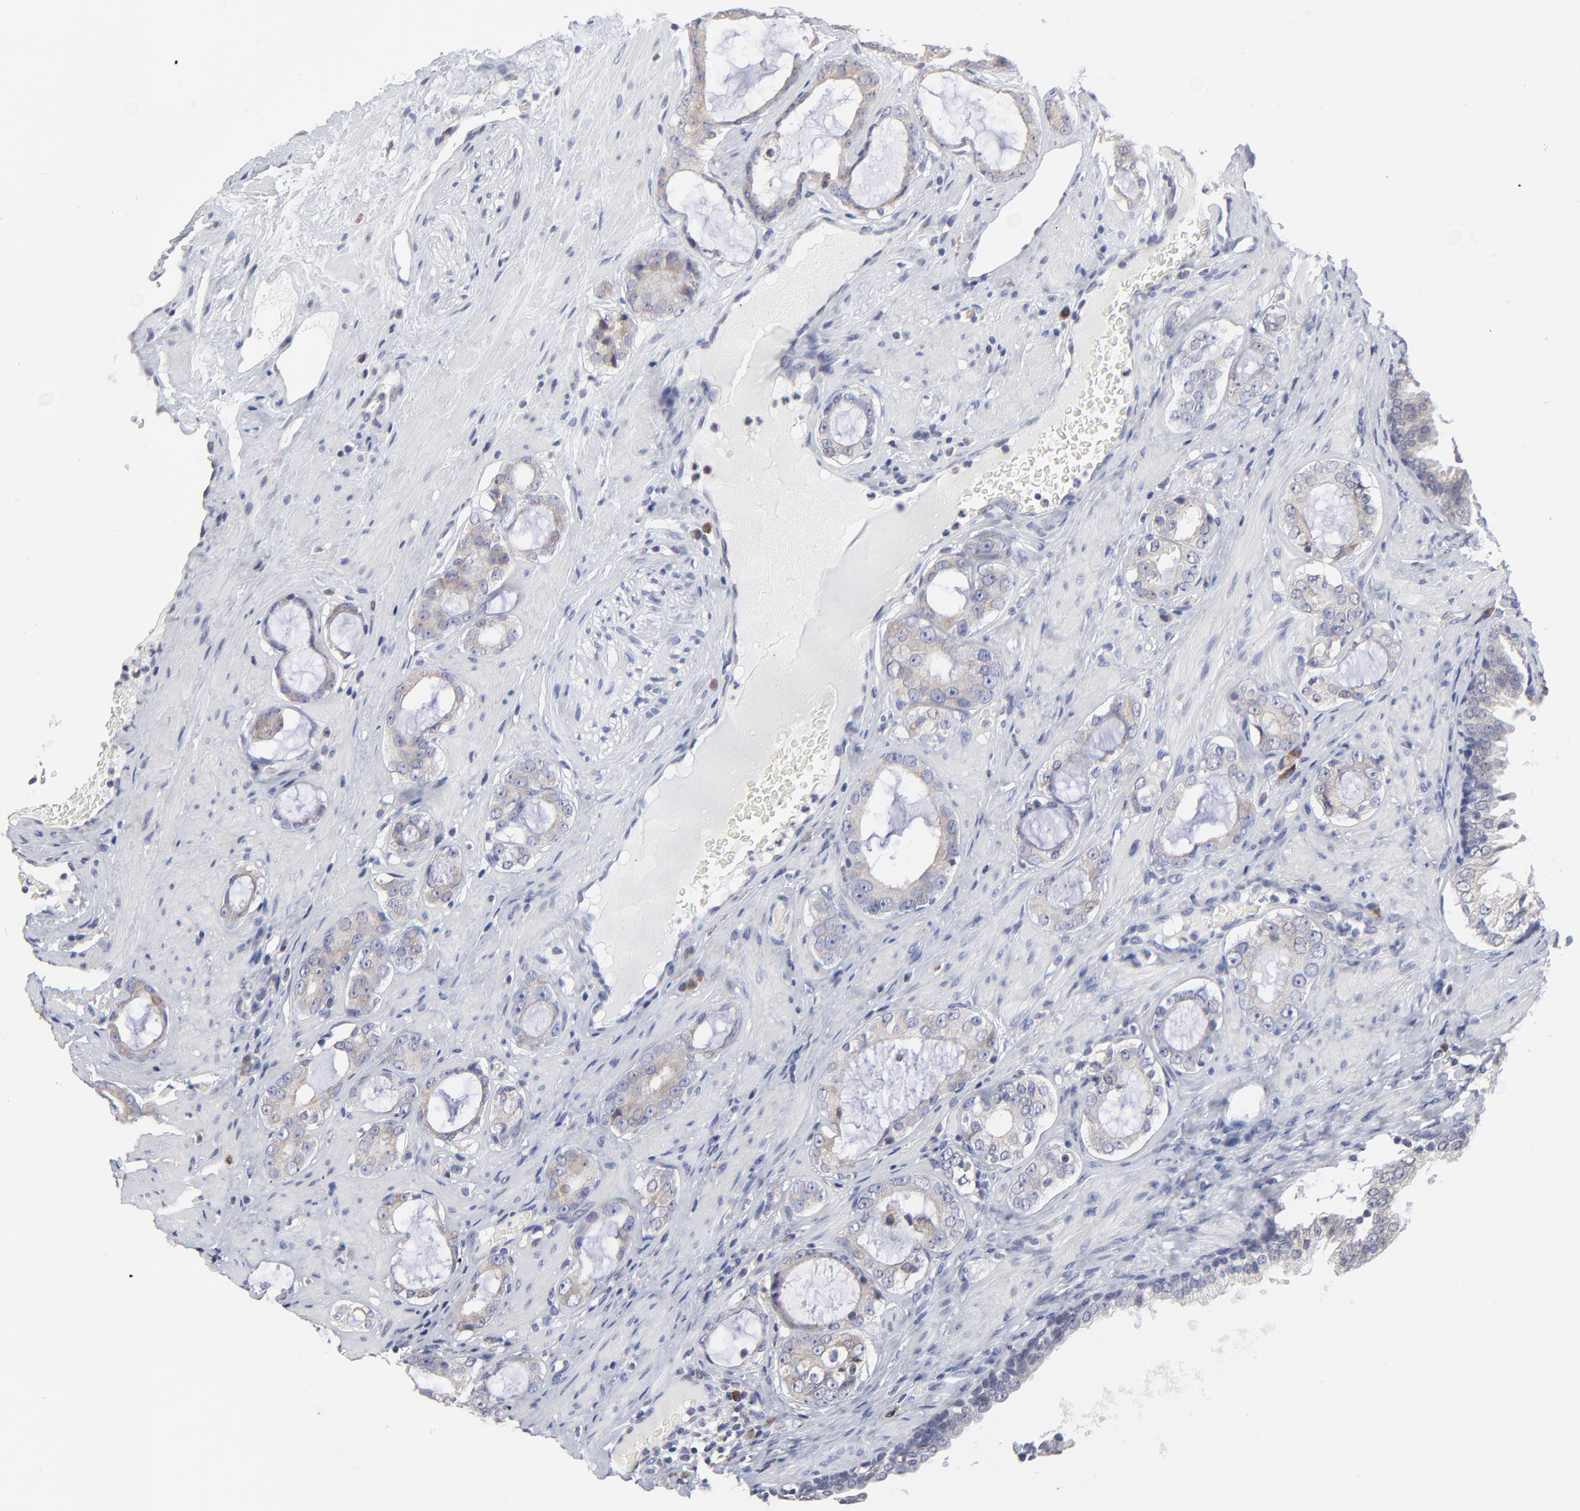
{"staining": {"intensity": "weak", "quantity": ">75%", "location": "cytoplasmic/membranous"}, "tissue": "prostate cancer", "cell_type": "Tumor cells", "image_type": "cancer", "snomed": [{"axis": "morphology", "description": "Adenocarcinoma, Medium grade"}, {"axis": "topography", "description": "Prostate"}], "caption": "Weak cytoplasmic/membranous positivity is seen in about >75% of tumor cells in adenocarcinoma (medium-grade) (prostate).", "gene": "TRIM22", "patient": {"sex": "male", "age": 73}}